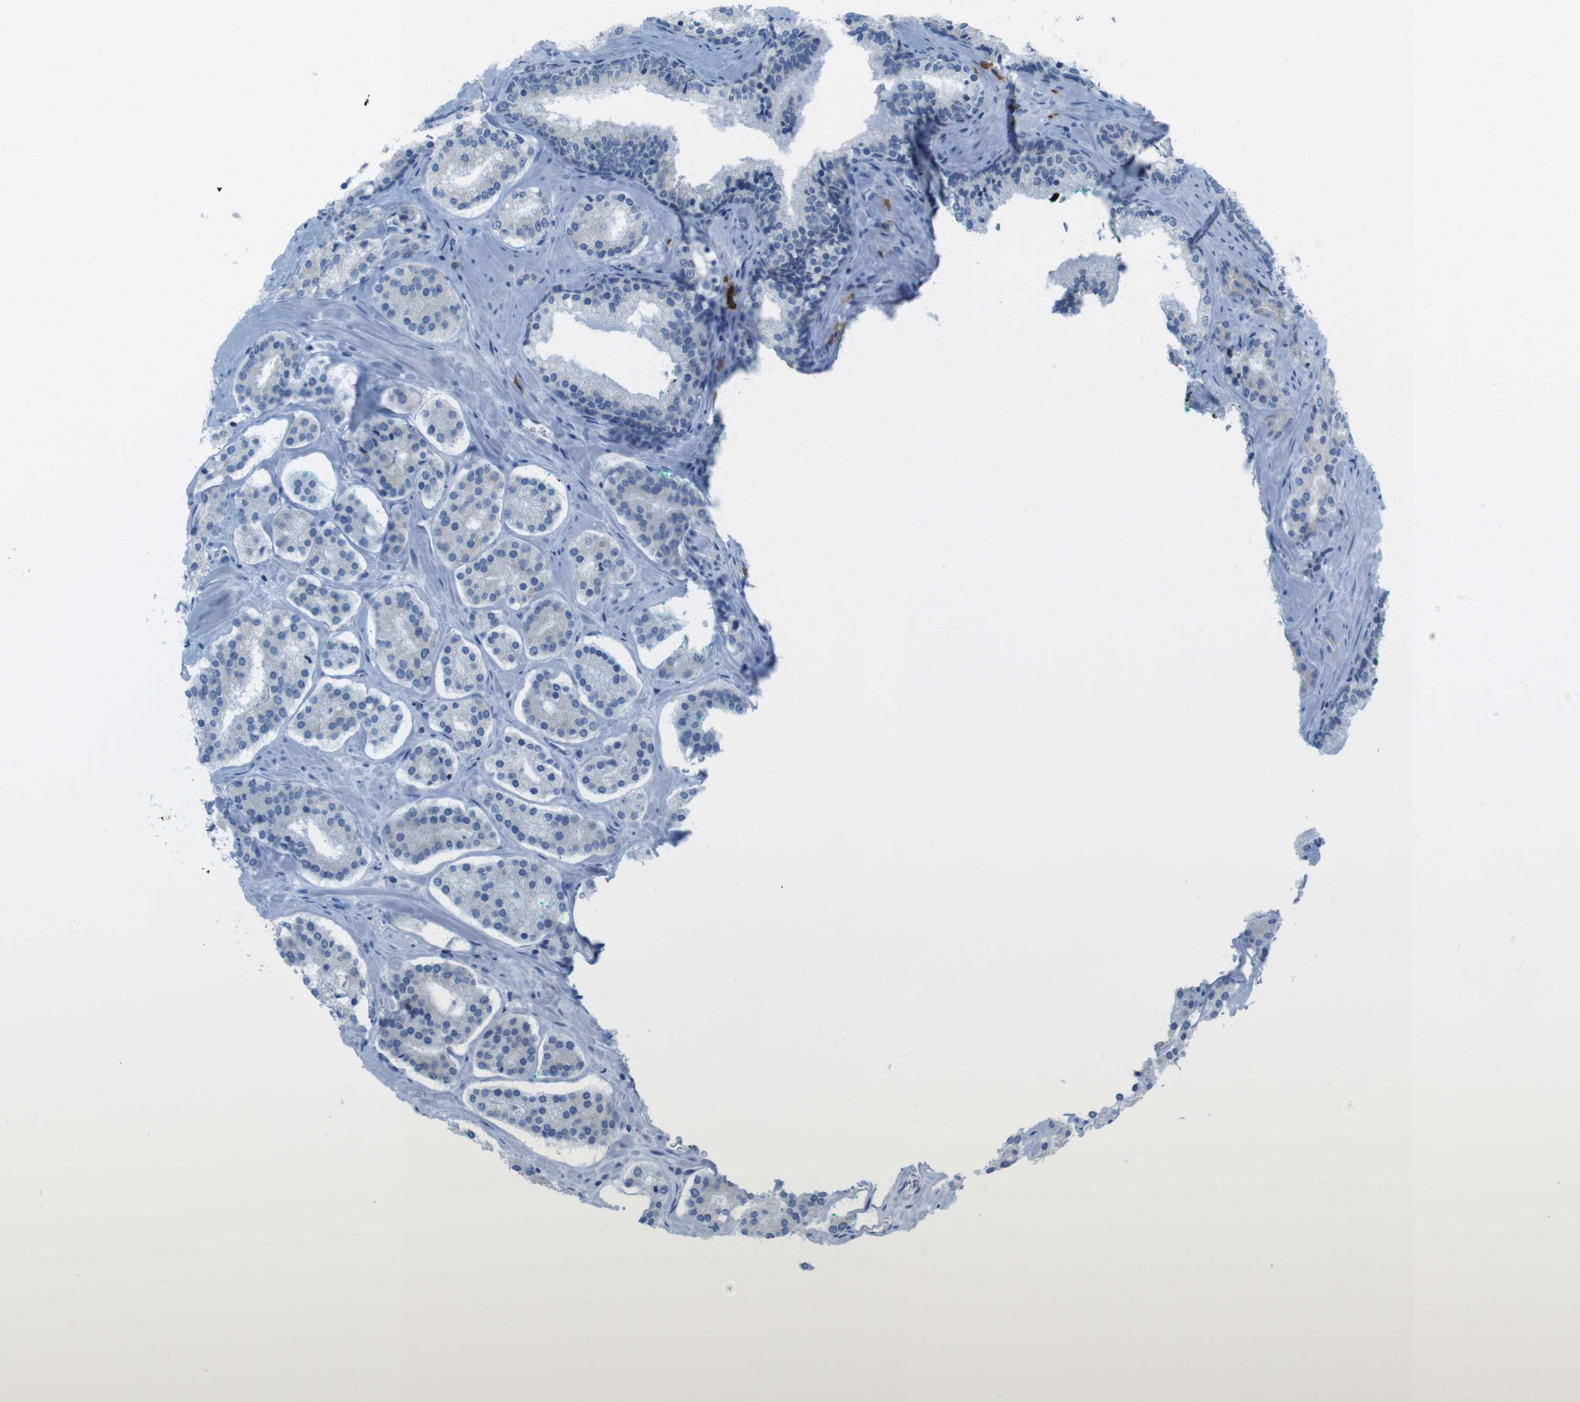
{"staining": {"intensity": "negative", "quantity": "none", "location": "none"}, "tissue": "prostate cancer", "cell_type": "Tumor cells", "image_type": "cancer", "snomed": [{"axis": "morphology", "description": "Adenocarcinoma, High grade"}, {"axis": "topography", "description": "Prostate"}], "caption": "This is an immunohistochemistry (IHC) image of human prostate cancer (high-grade adenocarcinoma). There is no expression in tumor cells.", "gene": "CLPTM1L", "patient": {"sex": "male", "age": 60}}